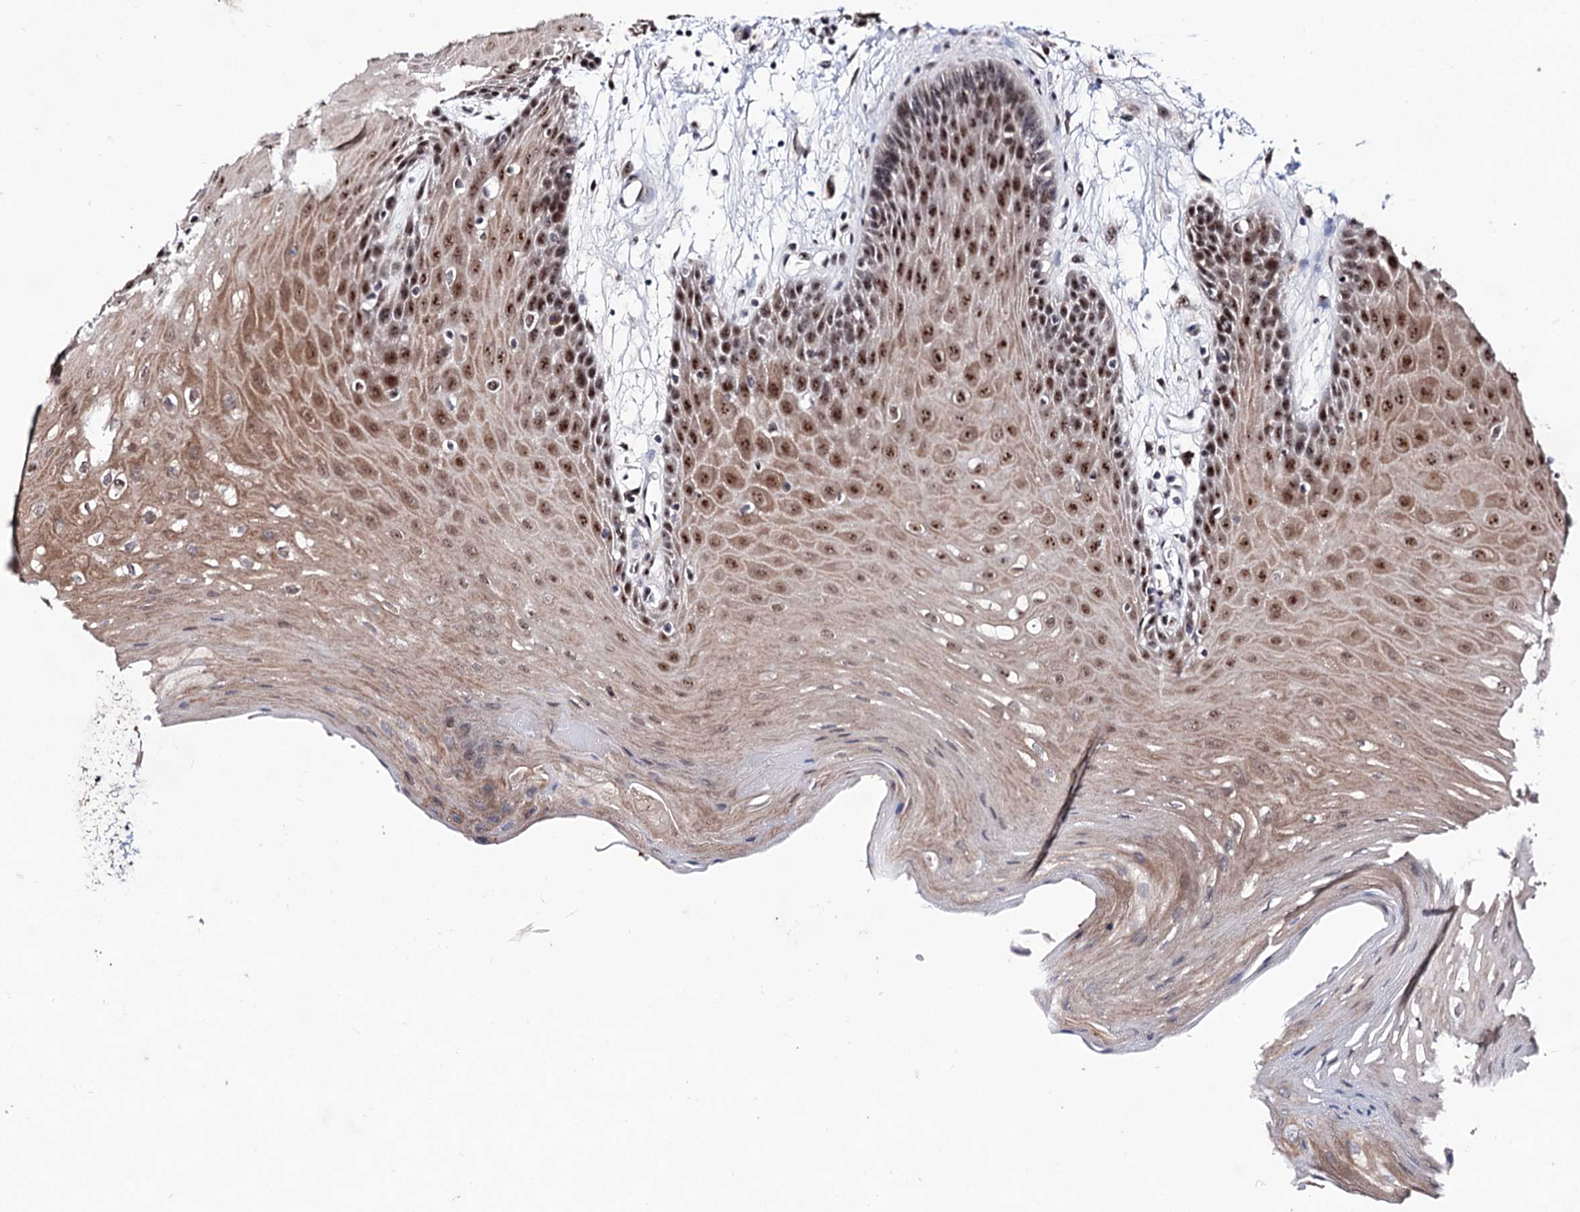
{"staining": {"intensity": "strong", "quantity": "25%-75%", "location": "cytoplasmic/membranous,nuclear"}, "tissue": "oral mucosa", "cell_type": "Squamous epithelial cells", "image_type": "normal", "snomed": [{"axis": "morphology", "description": "Normal tissue, NOS"}, {"axis": "topography", "description": "Skeletal muscle"}, {"axis": "topography", "description": "Oral tissue"}, {"axis": "topography", "description": "Salivary gland"}, {"axis": "topography", "description": "Peripheral nerve tissue"}], "caption": "The histopathology image shows staining of benign oral mucosa, revealing strong cytoplasmic/membranous,nuclear protein staining (brown color) within squamous epithelial cells.", "gene": "EXOSC10", "patient": {"sex": "male", "age": 54}}